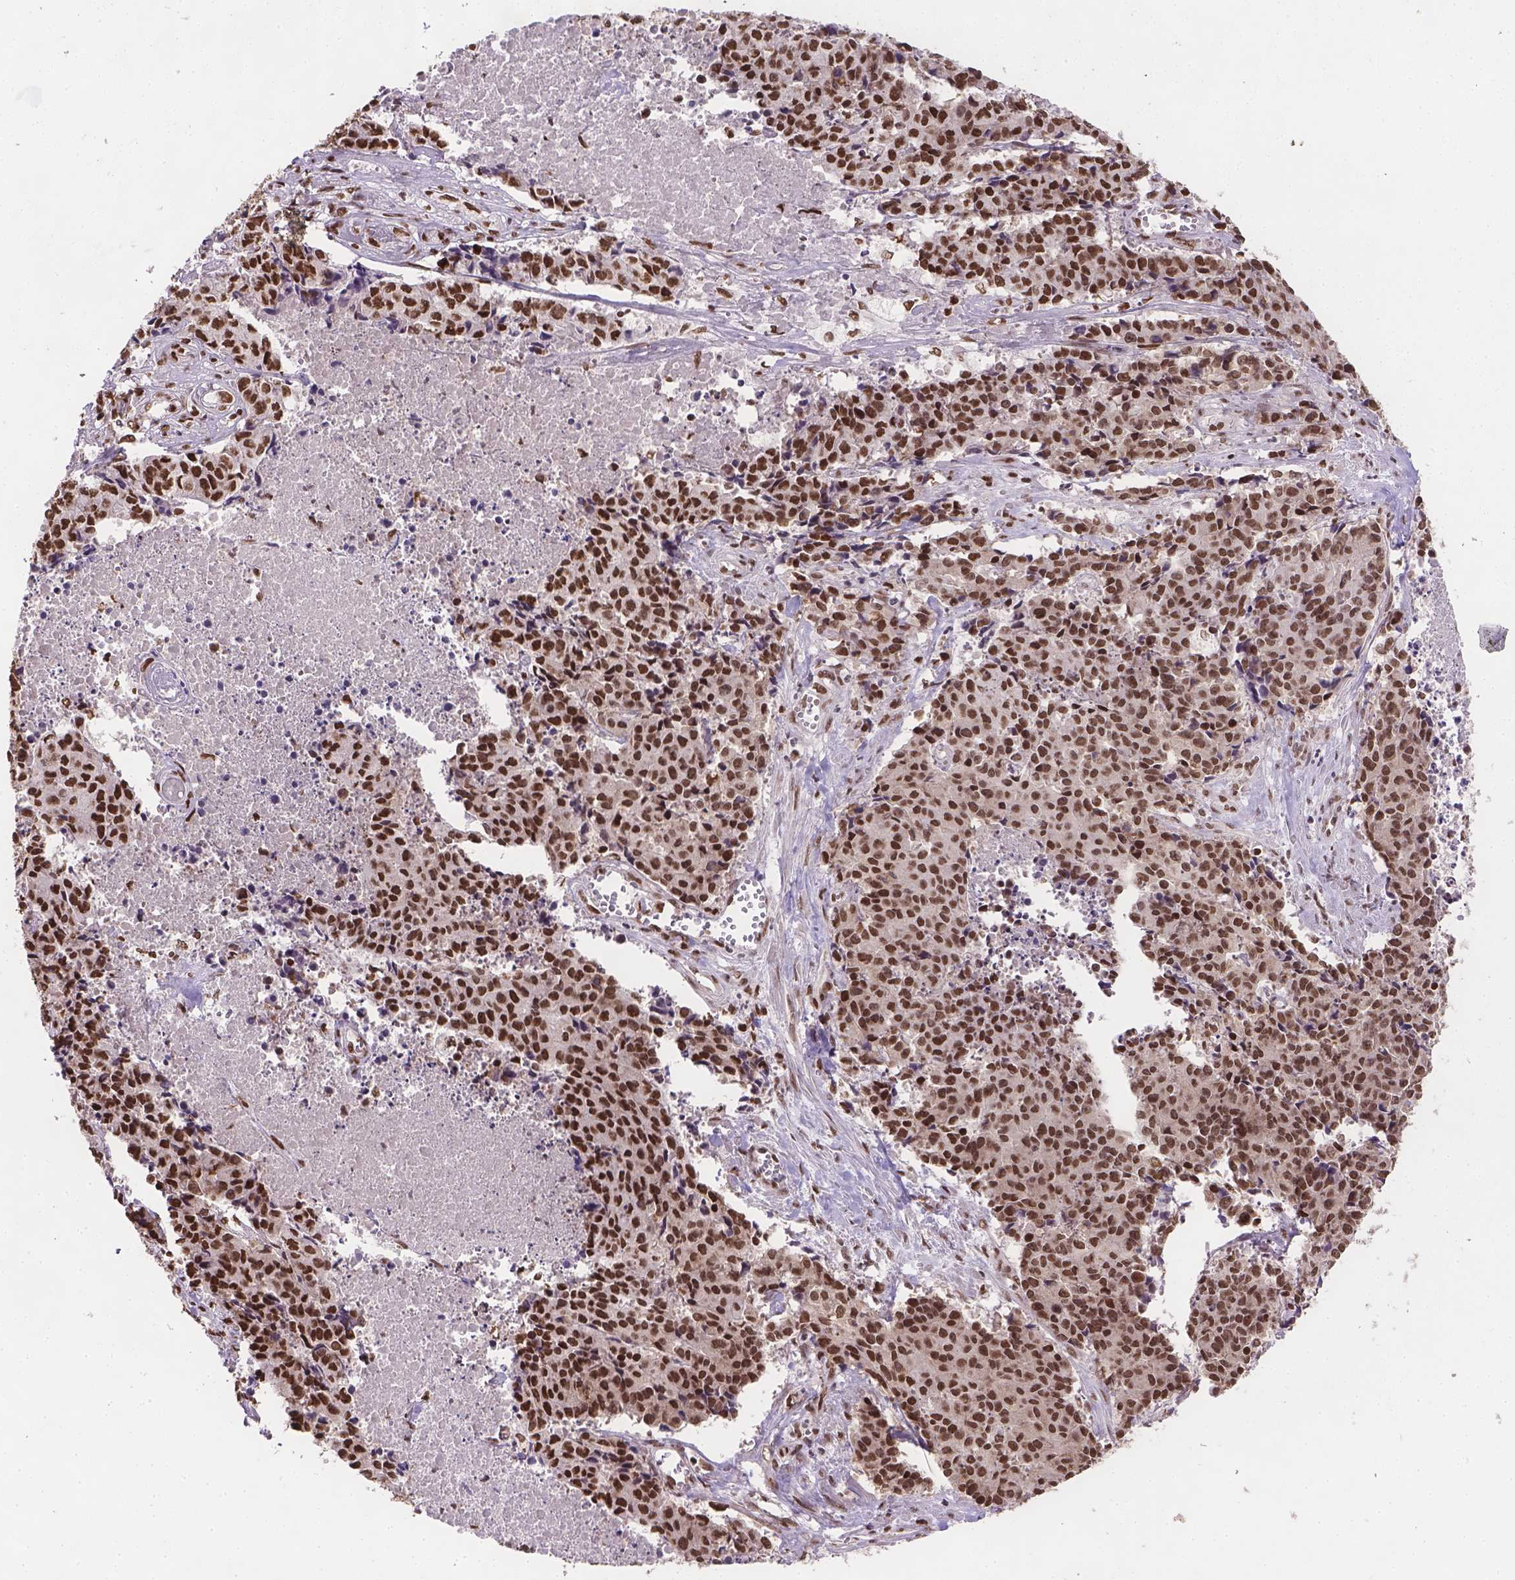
{"staining": {"intensity": "strong", "quantity": ">75%", "location": "nuclear"}, "tissue": "cervical cancer", "cell_type": "Tumor cells", "image_type": "cancer", "snomed": [{"axis": "morphology", "description": "Squamous cell carcinoma, NOS"}, {"axis": "topography", "description": "Cervix"}], "caption": "This image displays IHC staining of human cervical squamous cell carcinoma, with high strong nuclear staining in approximately >75% of tumor cells.", "gene": "FANCE", "patient": {"sex": "female", "age": 28}}